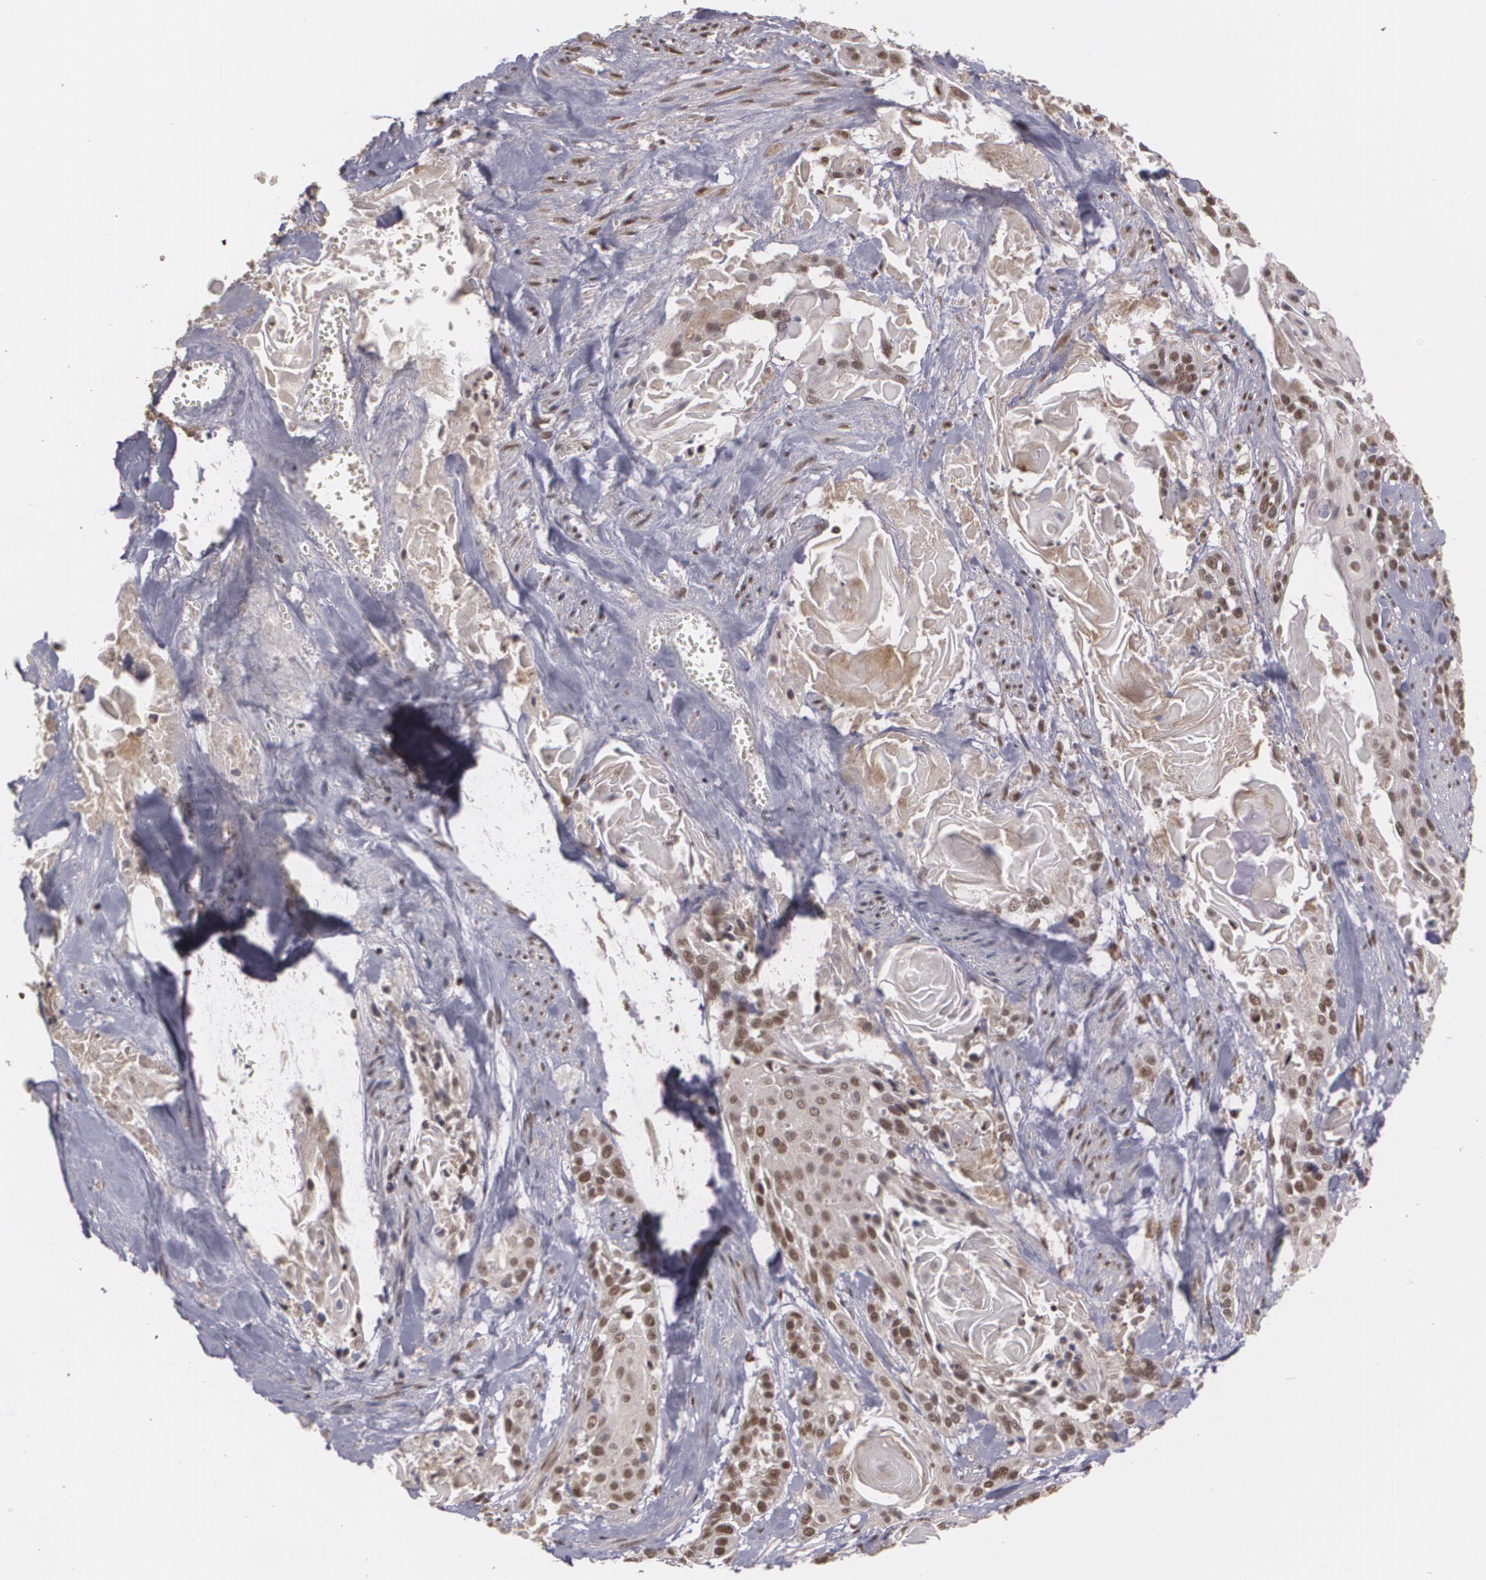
{"staining": {"intensity": "strong", "quantity": ">75%", "location": "nuclear"}, "tissue": "cervical cancer", "cell_type": "Tumor cells", "image_type": "cancer", "snomed": [{"axis": "morphology", "description": "Squamous cell carcinoma, NOS"}, {"axis": "topography", "description": "Cervix"}], "caption": "Immunohistochemical staining of human squamous cell carcinoma (cervical) demonstrates high levels of strong nuclear protein staining in about >75% of tumor cells.", "gene": "RXRB", "patient": {"sex": "female", "age": 57}}